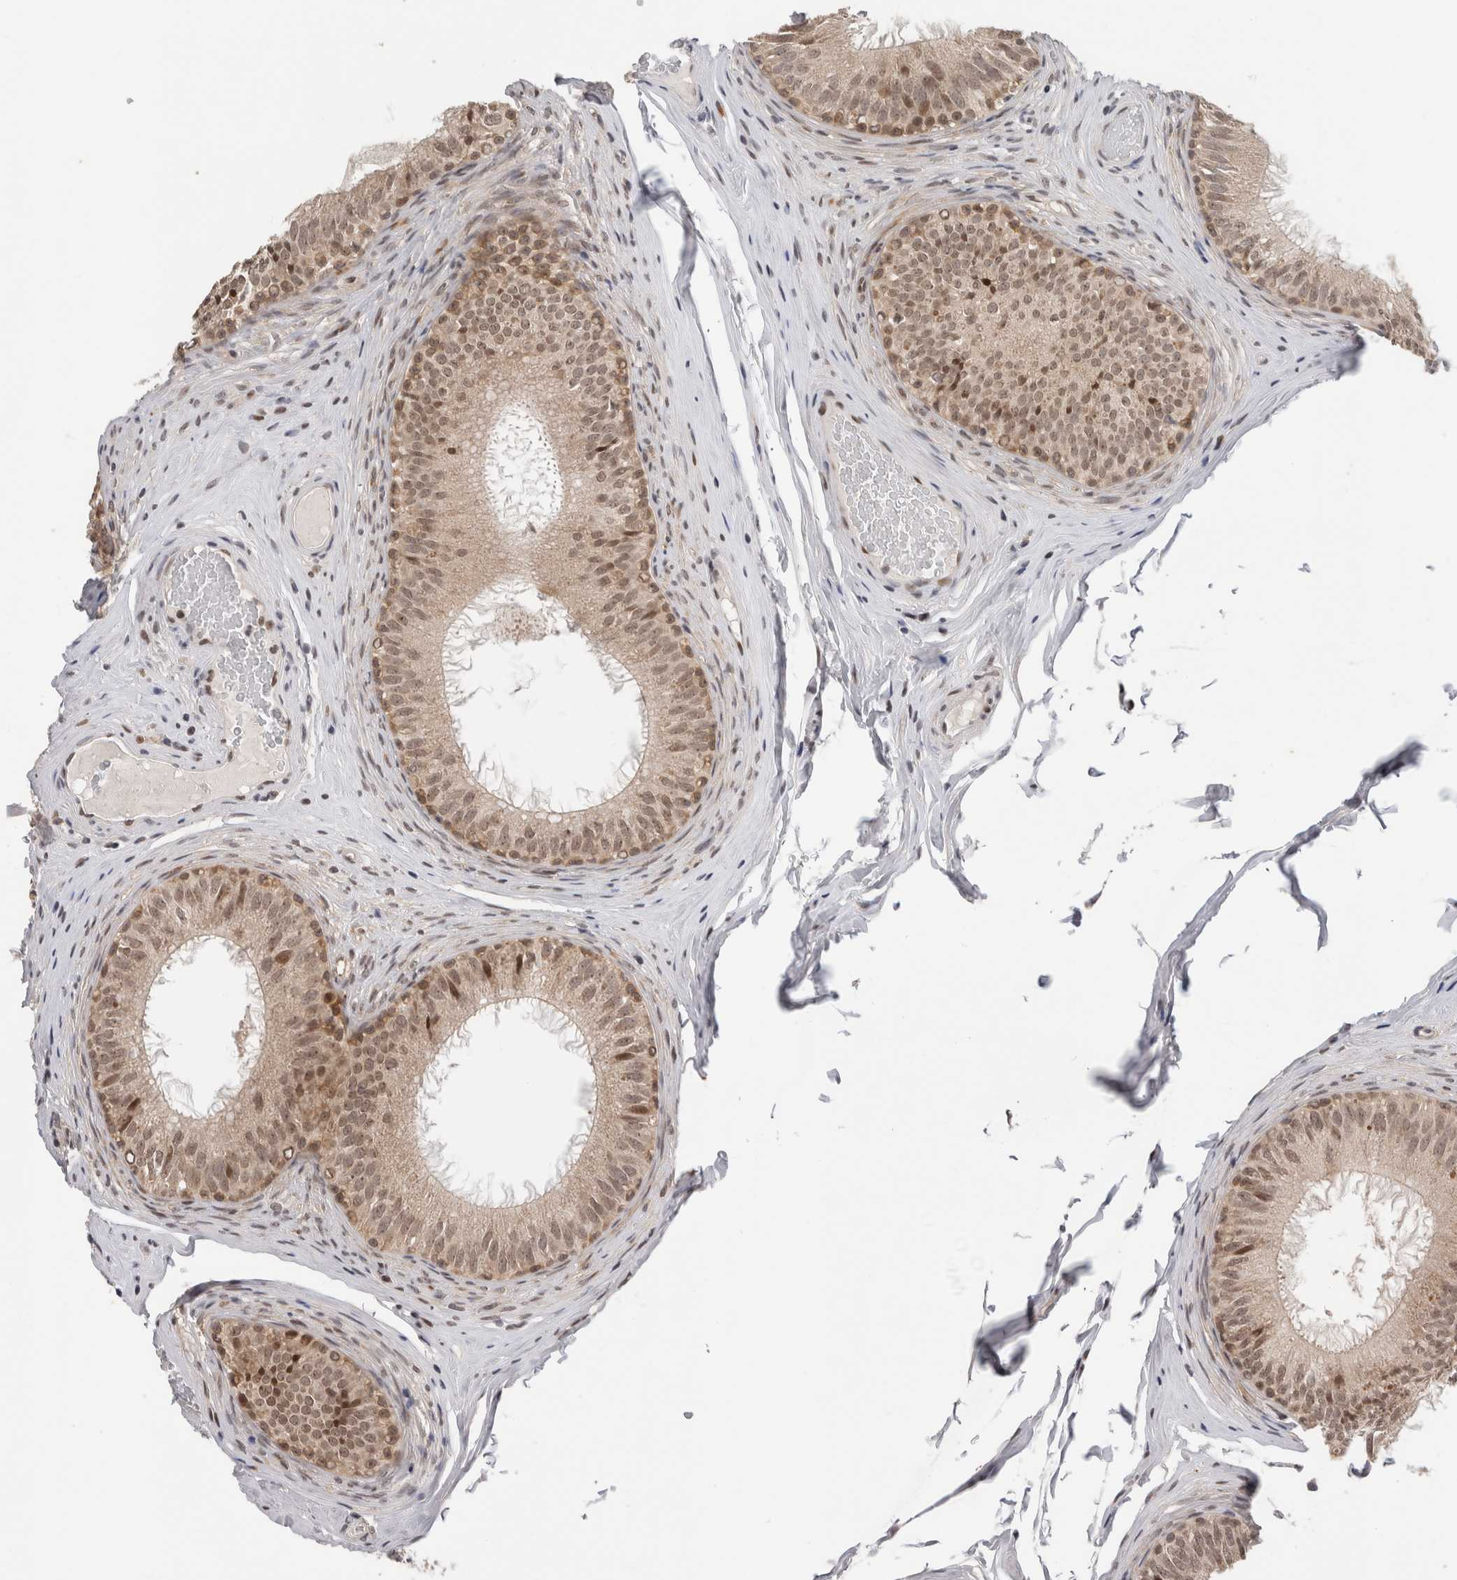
{"staining": {"intensity": "strong", "quantity": "25%-75%", "location": "nuclear"}, "tissue": "epididymis", "cell_type": "Glandular cells", "image_type": "normal", "snomed": [{"axis": "morphology", "description": "Normal tissue, NOS"}, {"axis": "topography", "description": "Epididymis"}], "caption": "IHC micrograph of benign epididymis: human epididymis stained using IHC exhibits high levels of strong protein expression localized specifically in the nuclear of glandular cells, appearing as a nuclear brown color.", "gene": "ZNF521", "patient": {"sex": "male", "age": 32}}